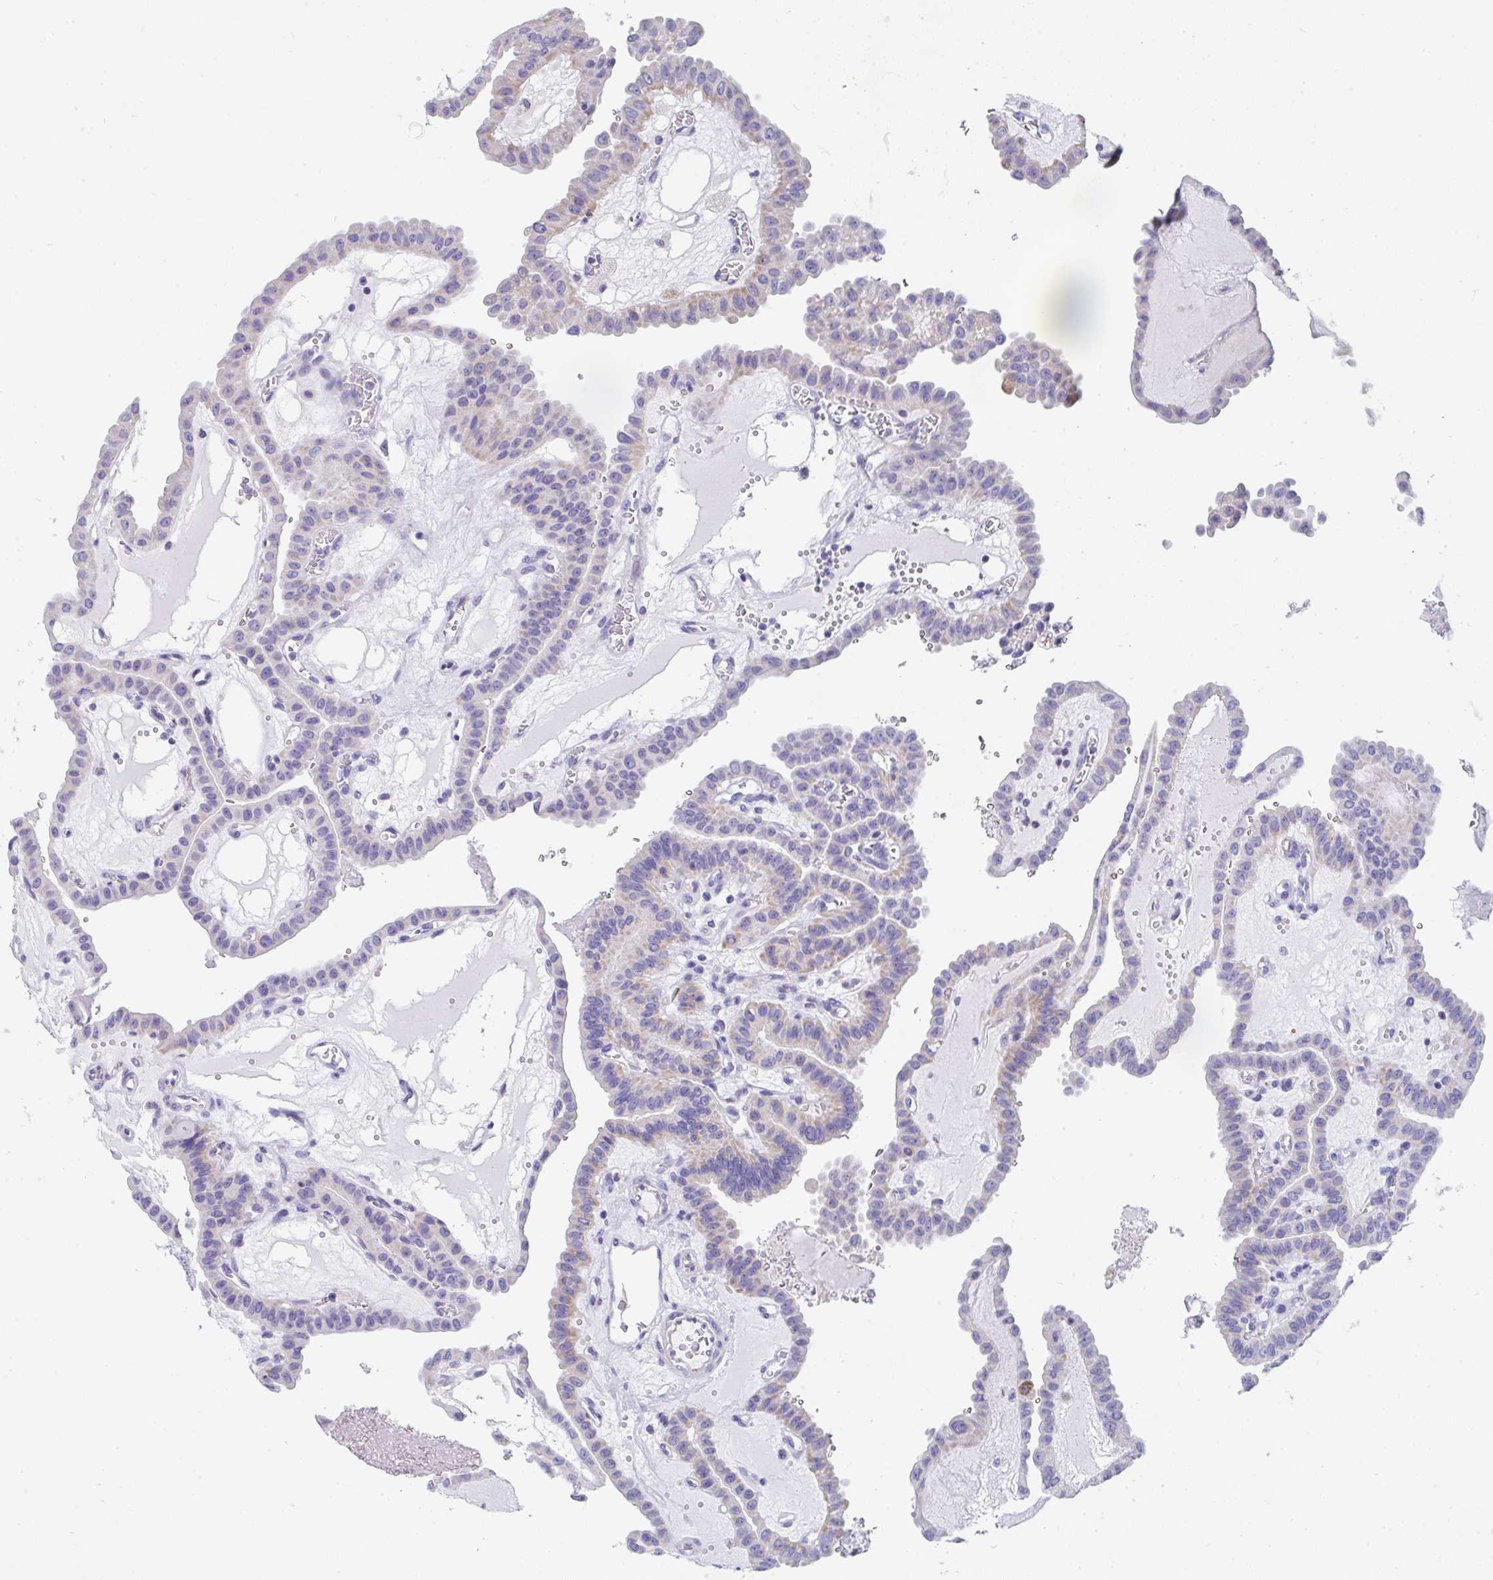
{"staining": {"intensity": "weak", "quantity": "25%-75%", "location": "cytoplasmic/membranous"}, "tissue": "thyroid cancer", "cell_type": "Tumor cells", "image_type": "cancer", "snomed": [{"axis": "morphology", "description": "Papillary adenocarcinoma, NOS"}, {"axis": "topography", "description": "Thyroid gland"}], "caption": "Tumor cells demonstrate weak cytoplasmic/membranous positivity in about 25%-75% of cells in thyroid cancer. Using DAB (brown) and hematoxylin (blue) stains, captured at high magnification using brightfield microscopy.", "gene": "MGAM2", "patient": {"sex": "male", "age": 87}}